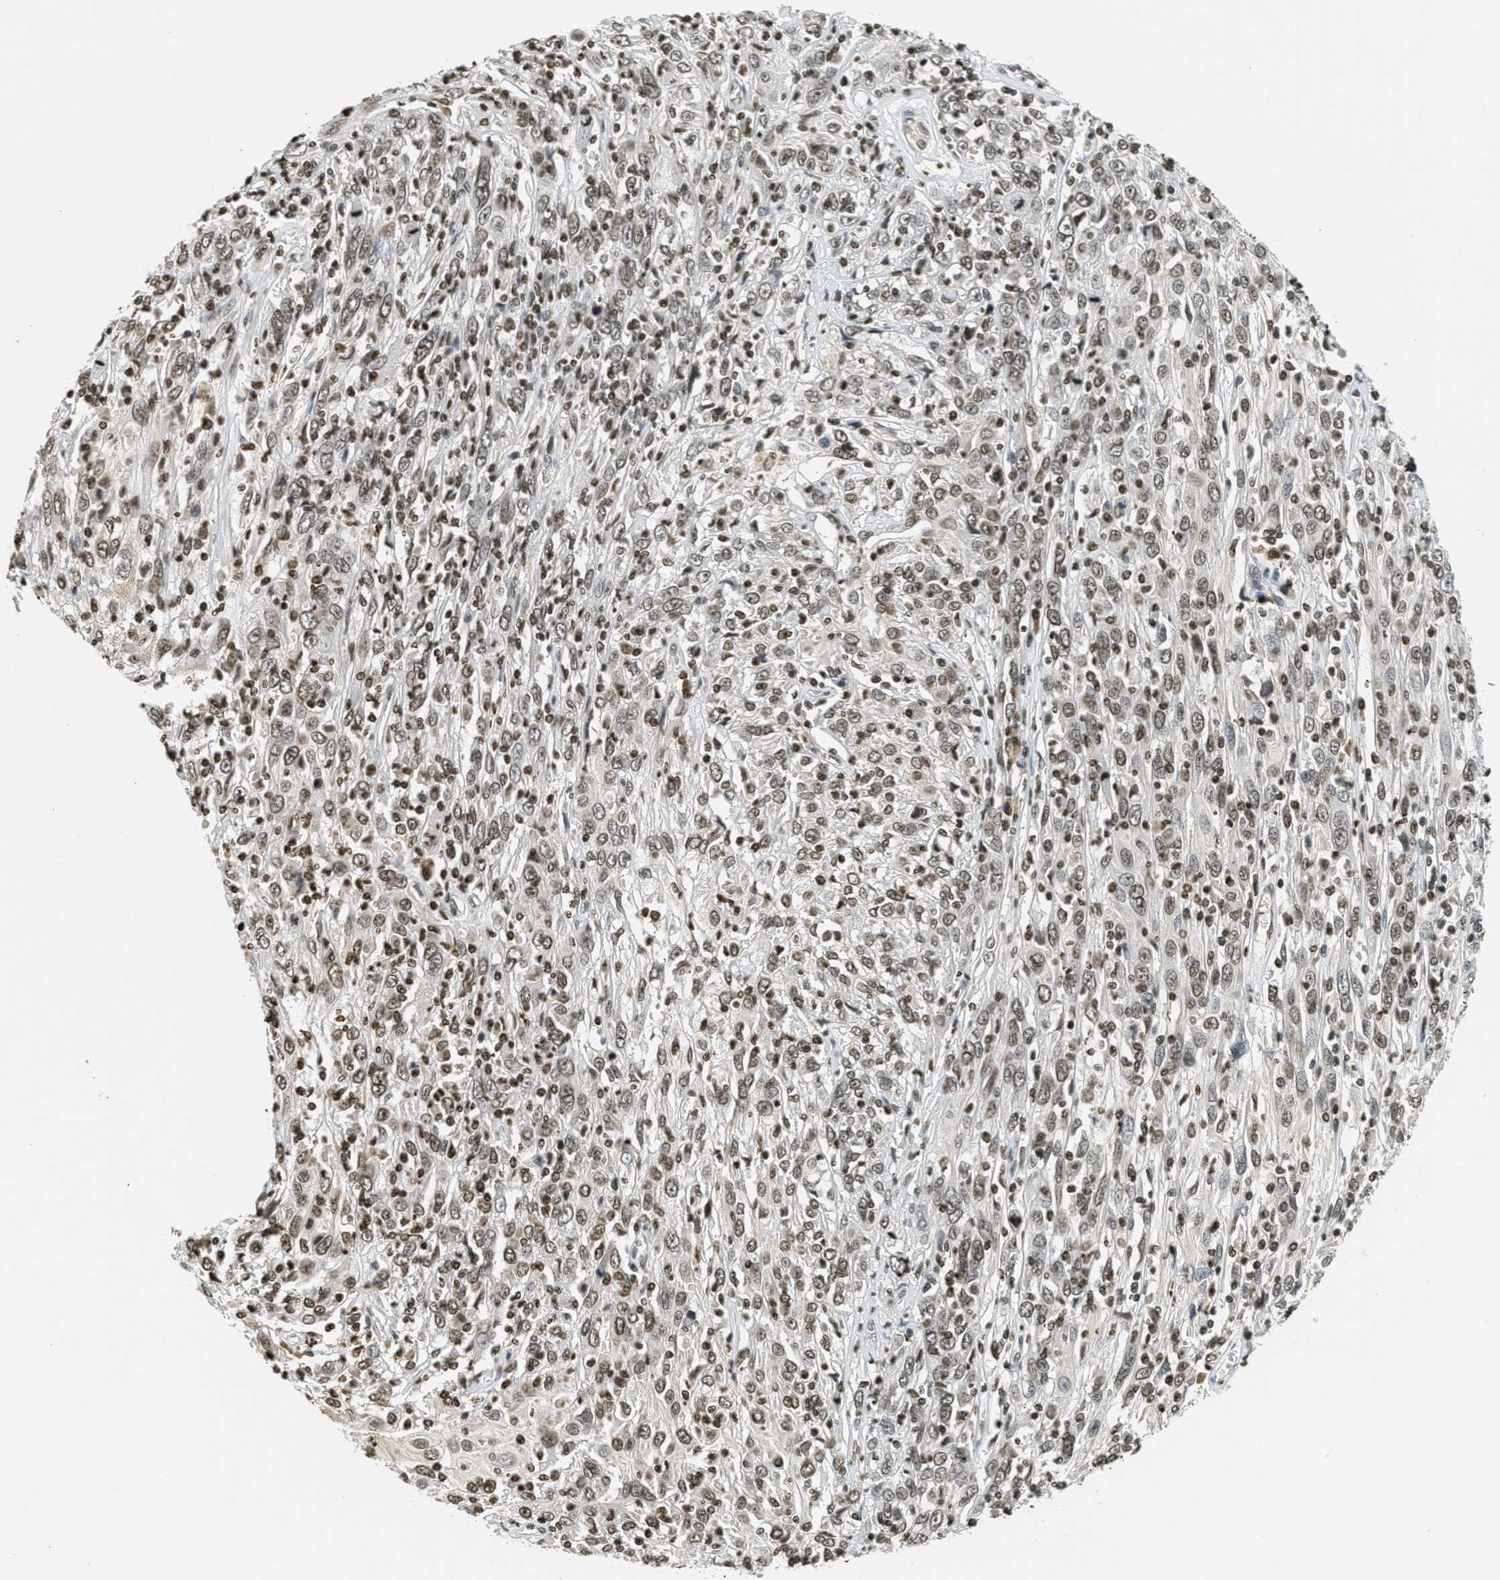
{"staining": {"intensity": "moderate", "quantity": ">75%", "location": "nuclear"}, "tissue": "cervical cancer", "cell_type": "Tumor cells", "image_type": "cancer", "snomed": [{"axis": "morphology", "description": "Squamous cell carcinoma, NOS"}, {"axis": "topography", "description": "Cervix"}], "caption": "Protein staining of cervical squamous cell carcinoma tissue reveals moderate nuclear positivity in about >75% of tumor cells. (brown staining indicates protein expression, while blue staining denotes nuclei).", "gene": "LDB2", "patient": {"sex": "female", "age": 46}}